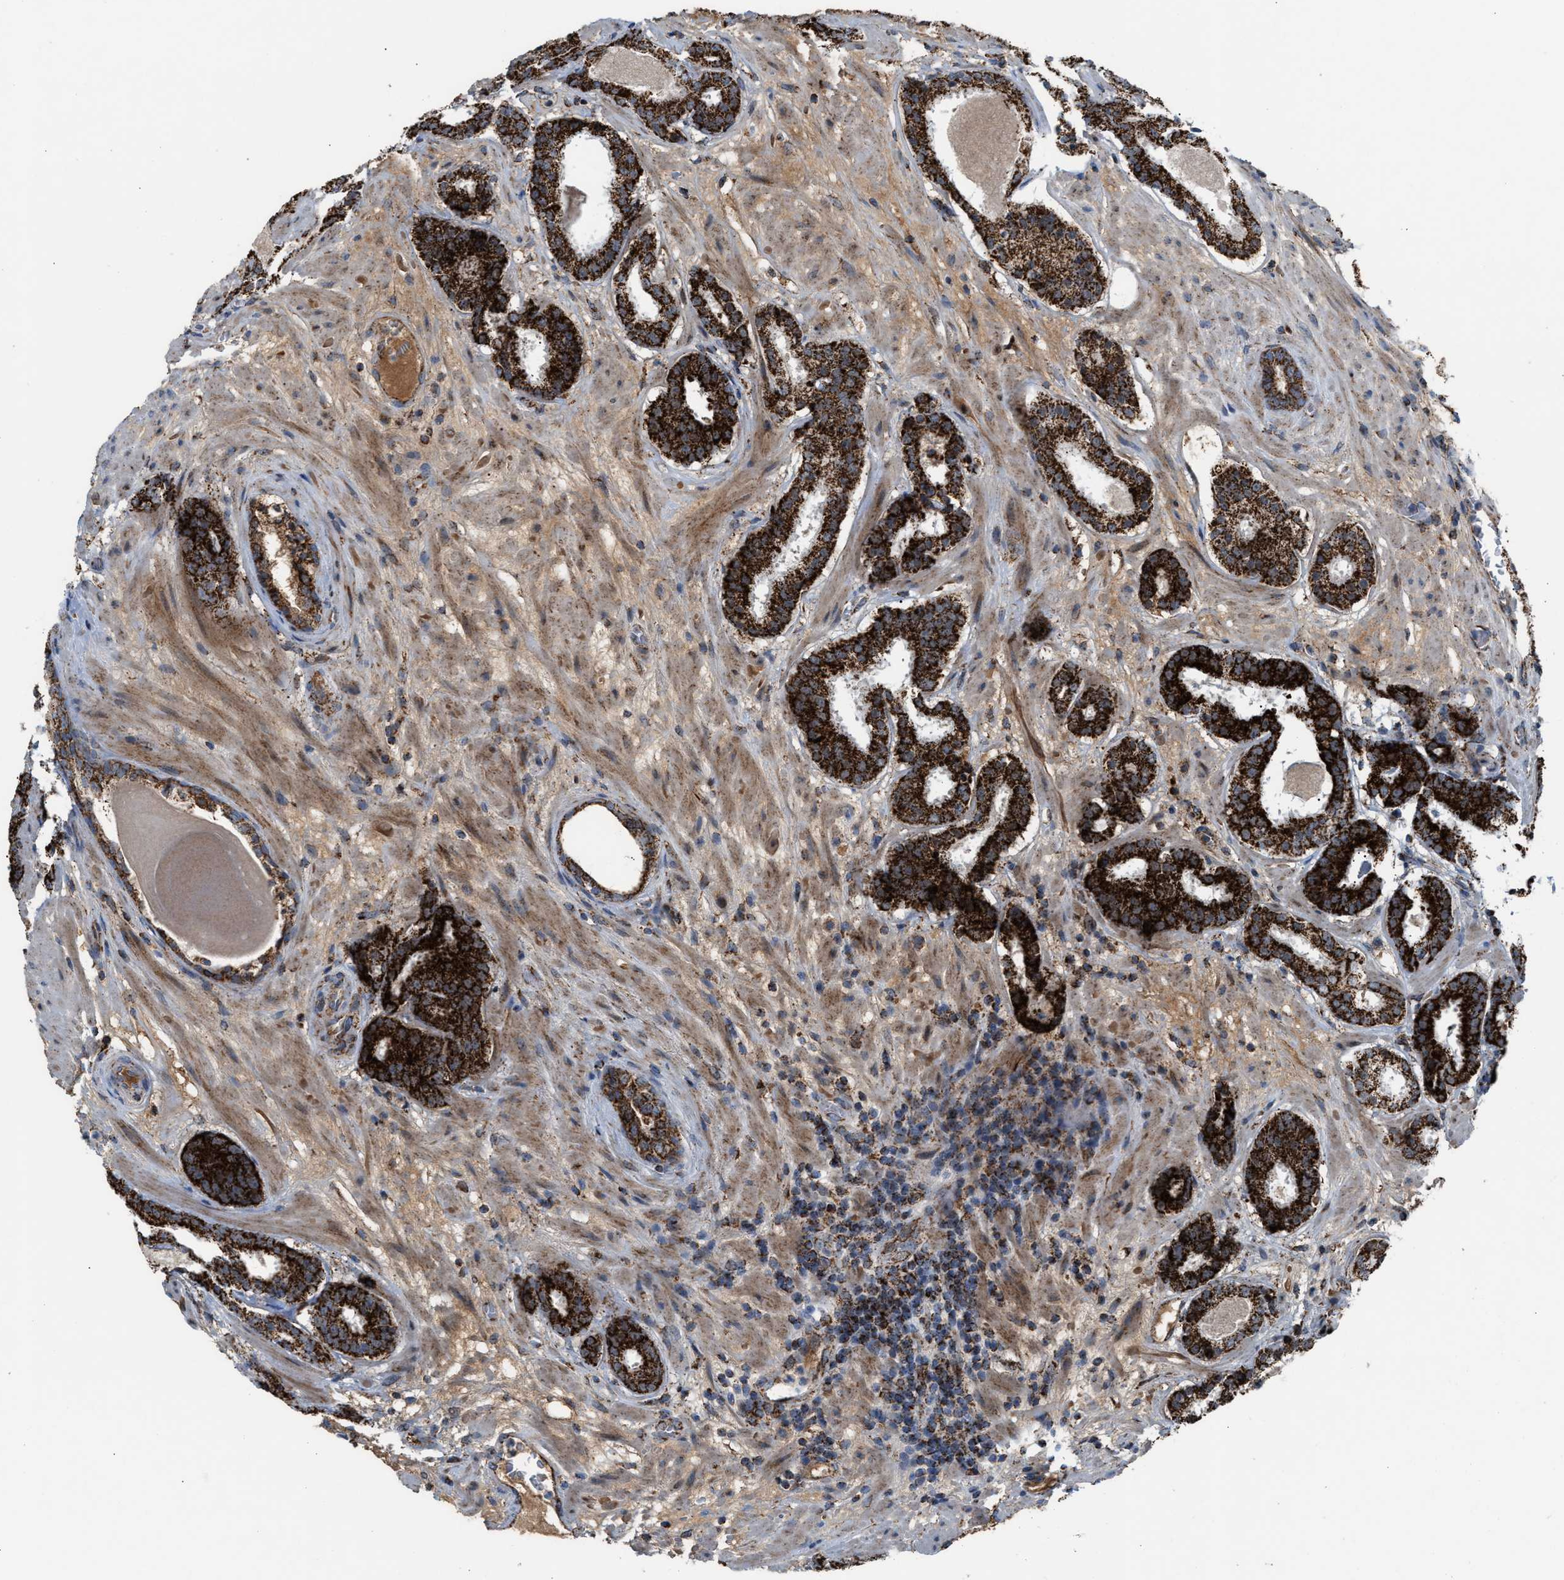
{"staining": {"intensity": "strong", "quantity": ">75%", "location": "cytoplasmic/membranous"}, "tissue": "prostate cancer", "cell_type": "Tumor cells", "image_type": "cancer", "snomed": [{"axis": "morphology", "description": "Adenocarcinoma, Low grade"}, {"axis": "topography", "description": "Prostate"}], "caption": "DAB immunohistochemical staining of prostate low-grade adenocarcinoma demonstrates strong cytoplasmic/membranous protein staining in approximately >75% of tumor cells.", "gene": "PMPCA", "patient": {"sex": "male", "age": 69}}